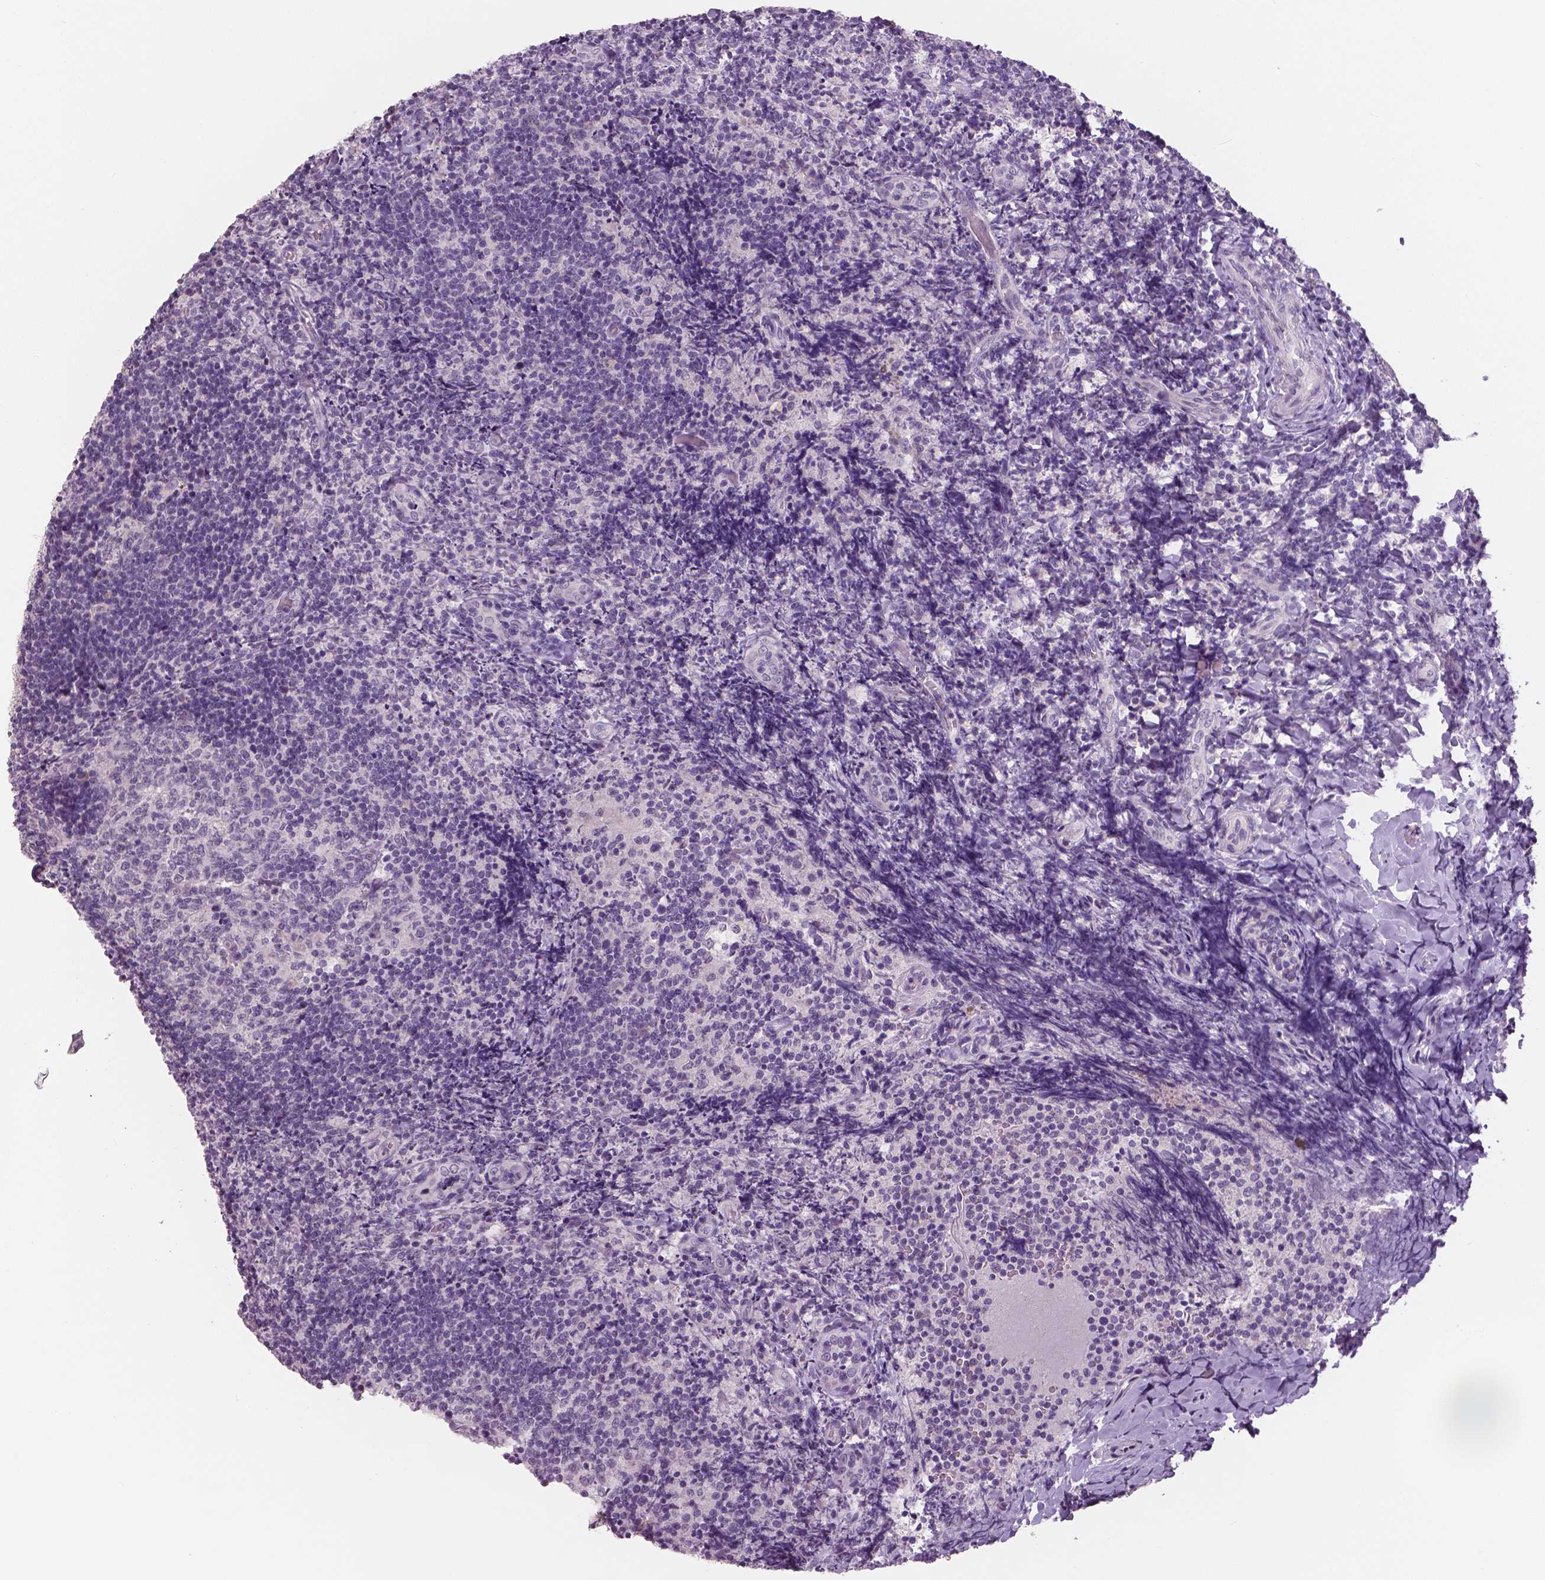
{"staining": {"intensity": "negative", "quantity": "none", "location": "none"}, "tissue": "tonsil", "cell_type": "Germinal center cells", "image_type": "normal", "snomed": [{"axis": "morphology", "description": "Normal tissue, NOS"}, {"axis": "topography", "description": "Tonsil"}], "caption": "Immunohistochemistry histopathology image of unremarkable tonsil: tonsil stained with DAB exhibits no significant protein expression in germinal center cells. (Brightfield microscopy of DAB immunohistochemistry (IHC) at high magnification).", "gene": "NECAB1", "patient": {"sex": "female", "age": 10}}